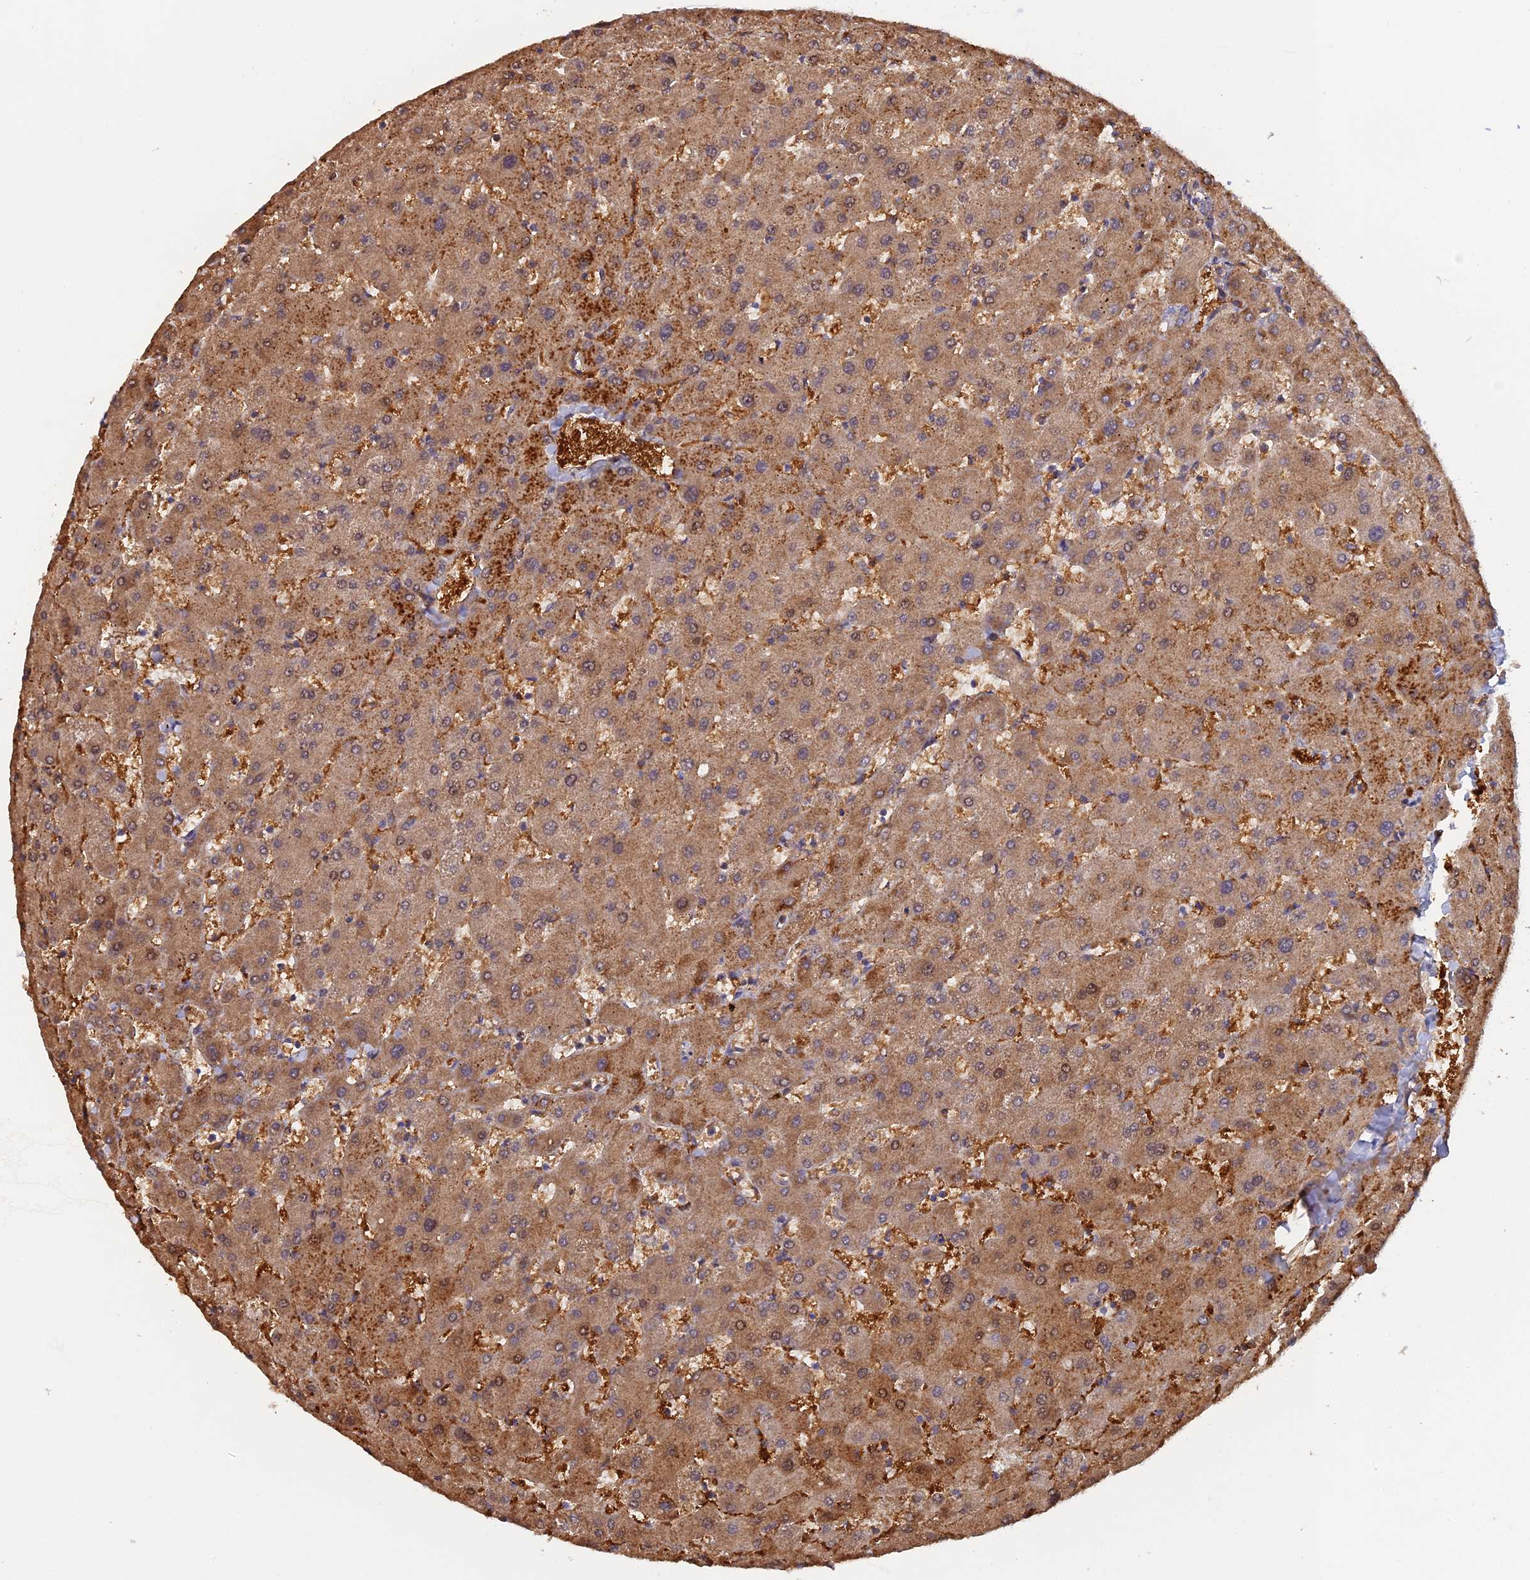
{"staining": {"intensity": "negative", "quantity": "none", "location": "none"}, "tissue": "liver", "cell_type": "Cholangiocytes", "image_type": "normal", "snomed": [{"axis": "morphology", "description": "Normal tissue, NOS"}, {"axis": "topography", "description": "Liver"}], "caption": "Liver stained for a protein using immunohistochemistry exhibits no positivity cholangiocytes.", "gene": "FZR1", "patient": {"sex": "female", "age": 63}}